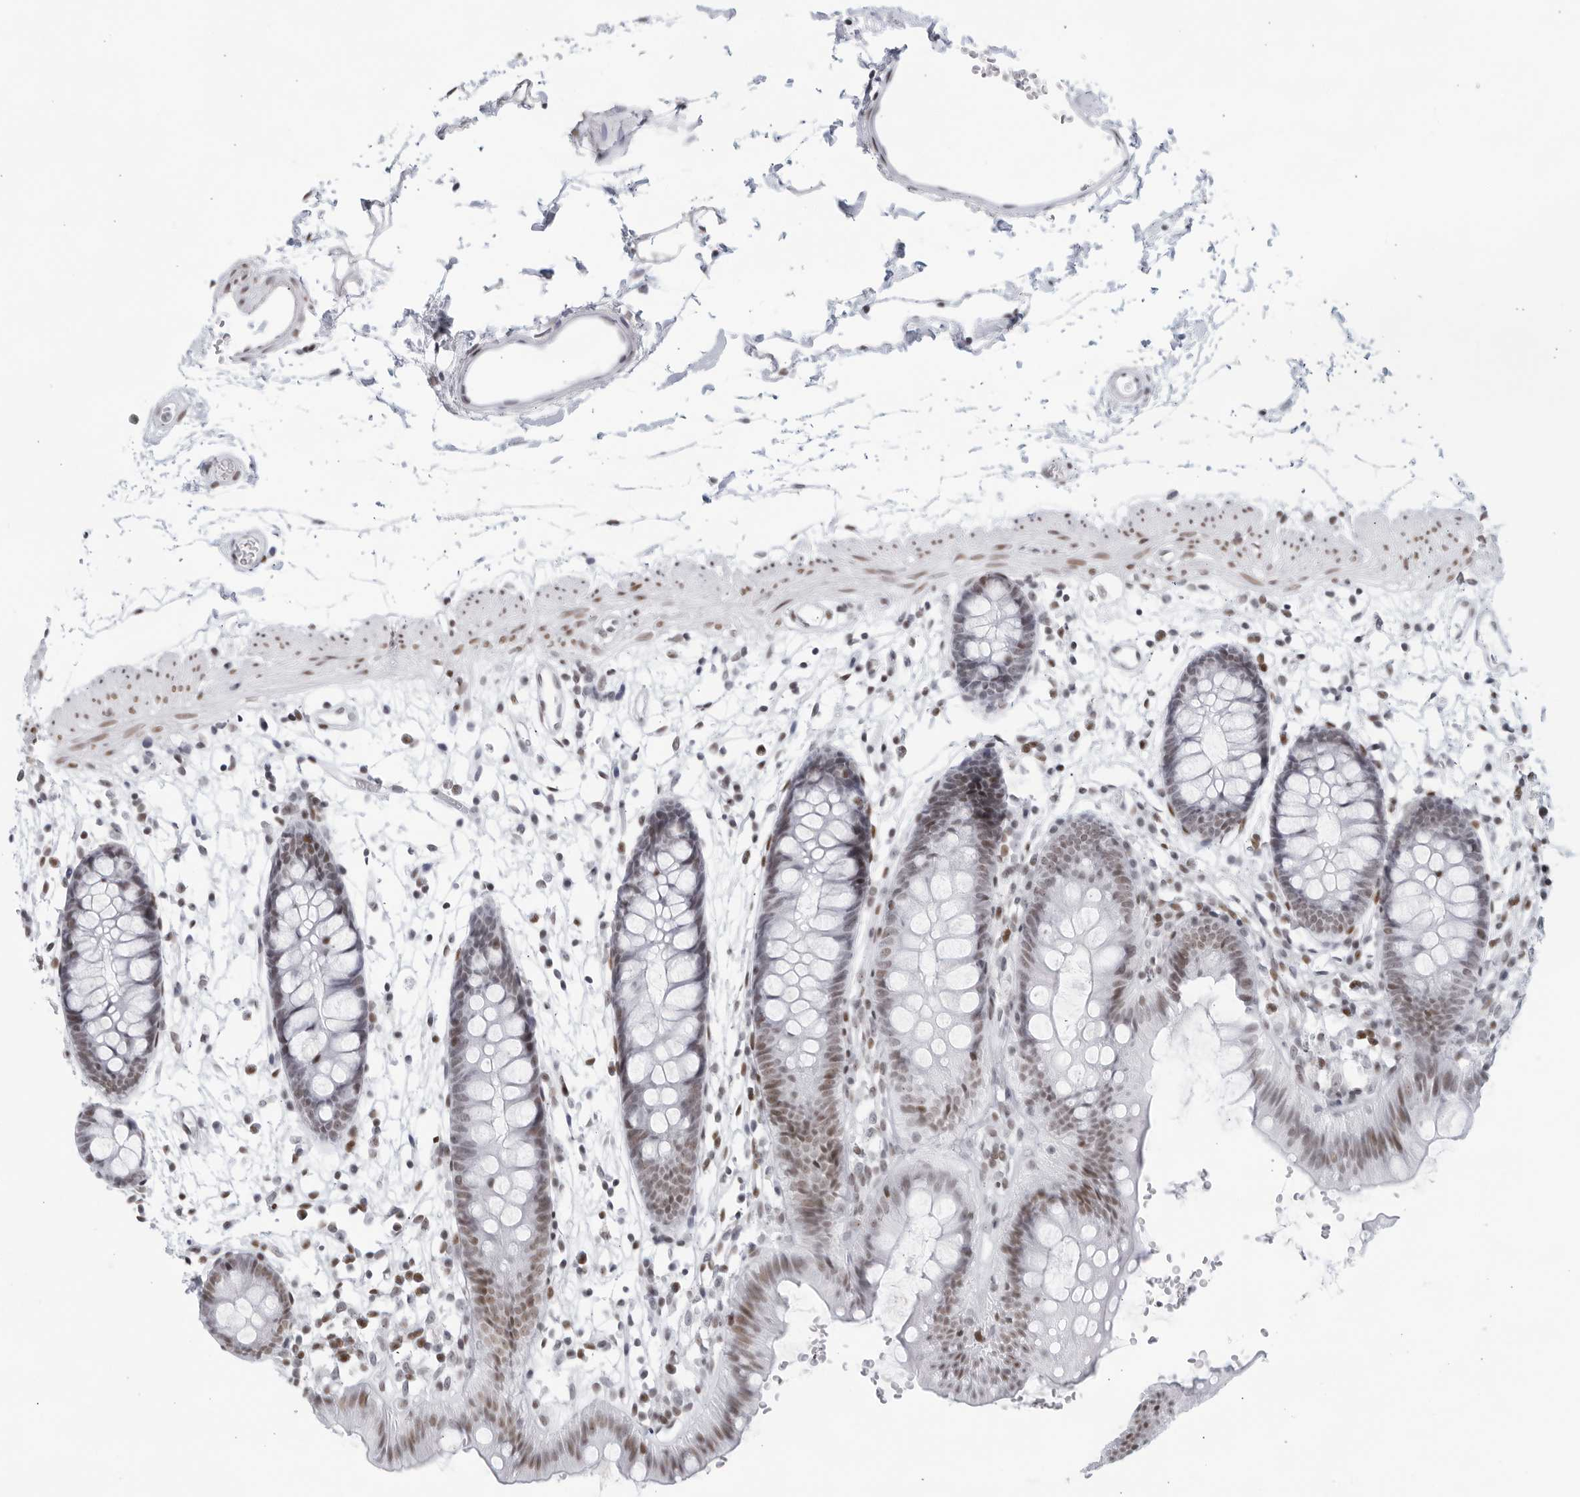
{"staining": {"intensity": "moderate", "quantity": "25%-75%", "location": "nuclear"}, "tissue": "colon", "cell_type": "Endothelial cells", "image_type": "normal", "snomed": [{"axis": "morphology", "description": "Normal tissue, NOS"}, {"axis": "topography", "description": "Colon"}], "caption": "This is an image of immunohistochemistry staining of normal colon, which shows moderate expression in the nuclear of endothelial cells.", "gene": "HP1BP3", "patient": {"sex": "male", "age": 56}}